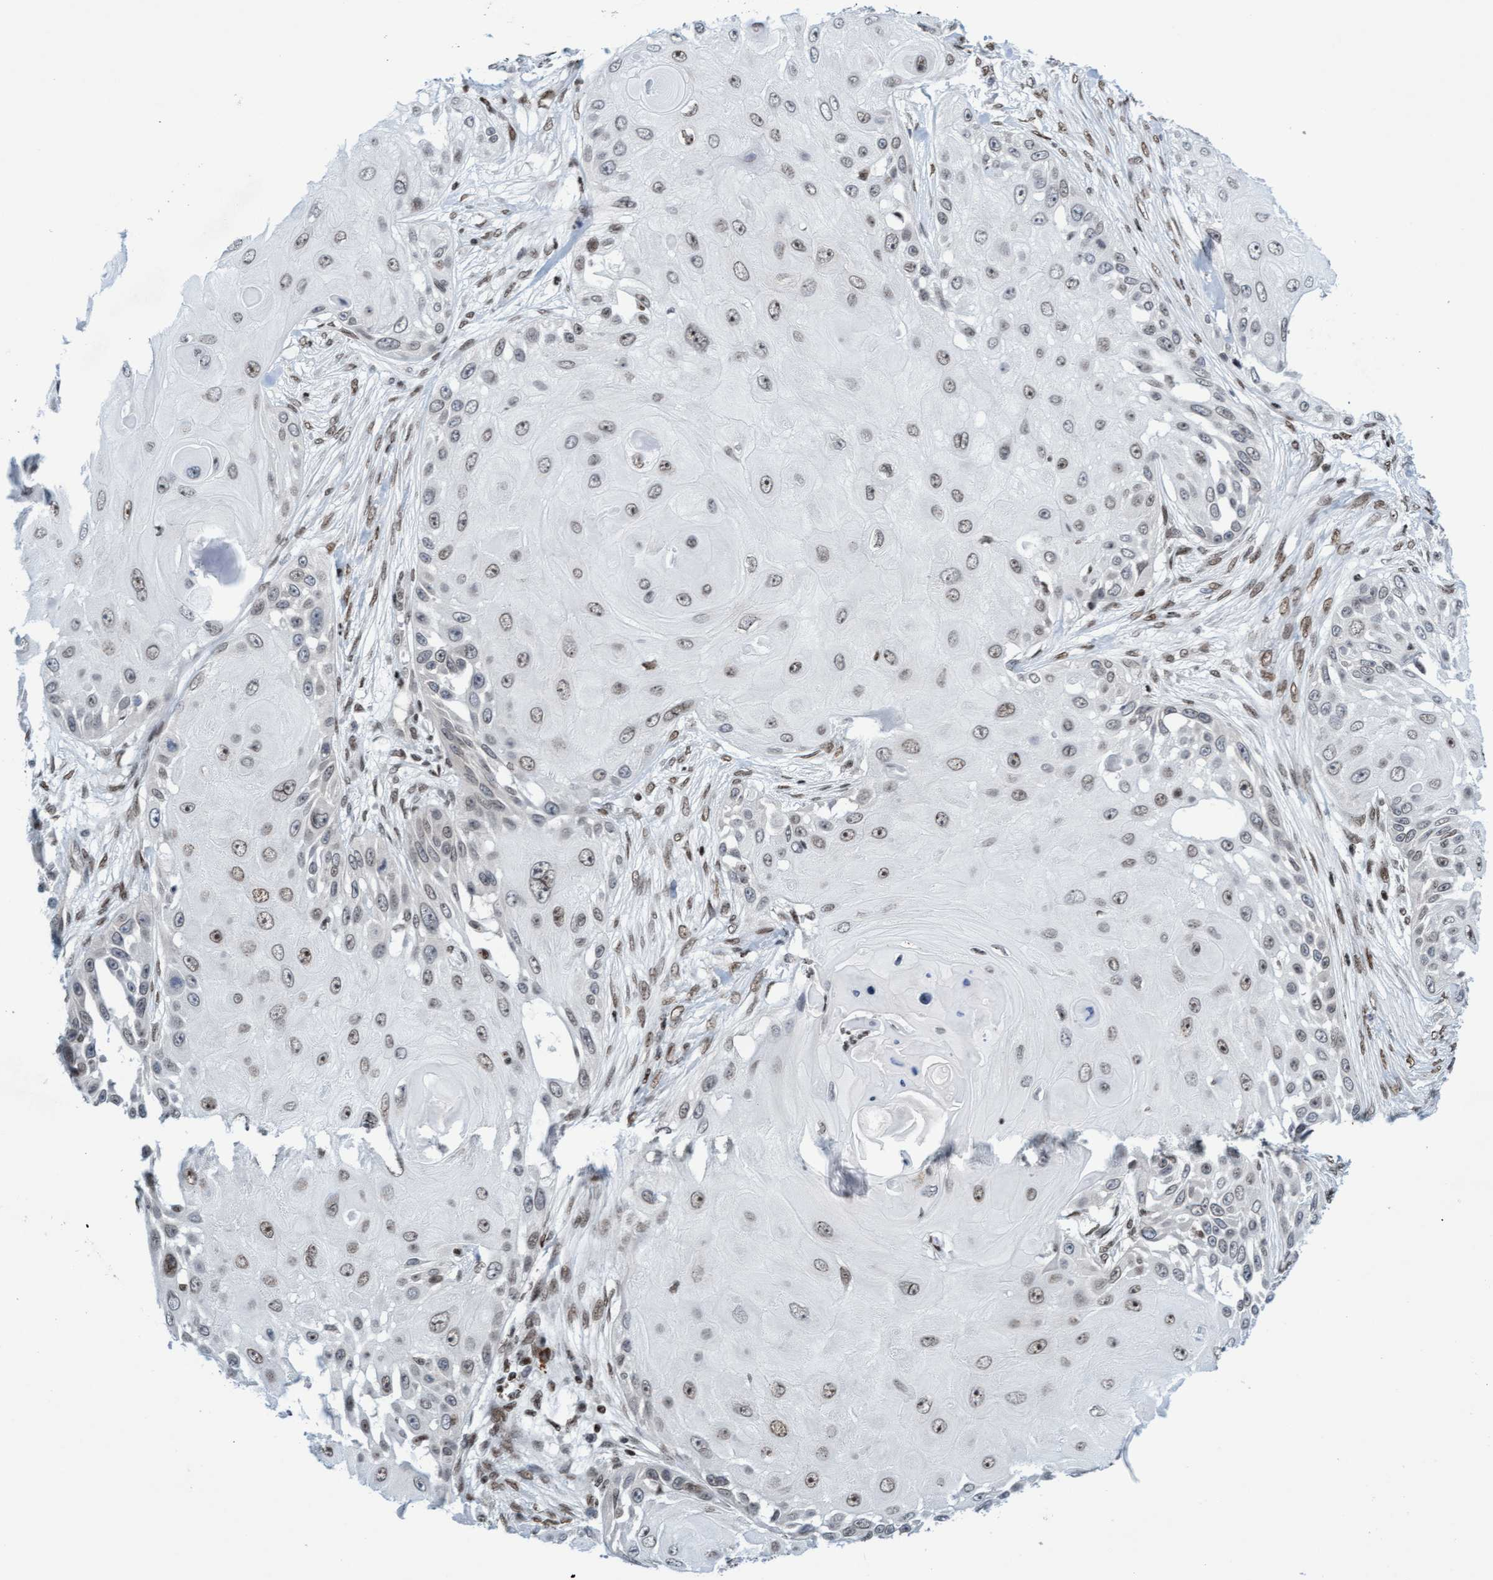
{"staining": {"intensity": "weak", "quantity": "25%-75%", "location": "nuclear"}, "tissue": "skin cancer", "cell_type": "Tumor cells", "image_type": "cancer", "snomed": [{"axis": "morphology", "description": "Squamous cell carcinoma, NOS"}, {"axis": "topography", "description": "Skin"}], "caption": "Immunohistochemical staining of human skin cancer (squamous cell carcinoma) demonstrates weak nuclear protein positivity in about 25%-75% of tumor cells.", "gene": "GLRX2", "patient": {"sex": "female", "age": 44}}